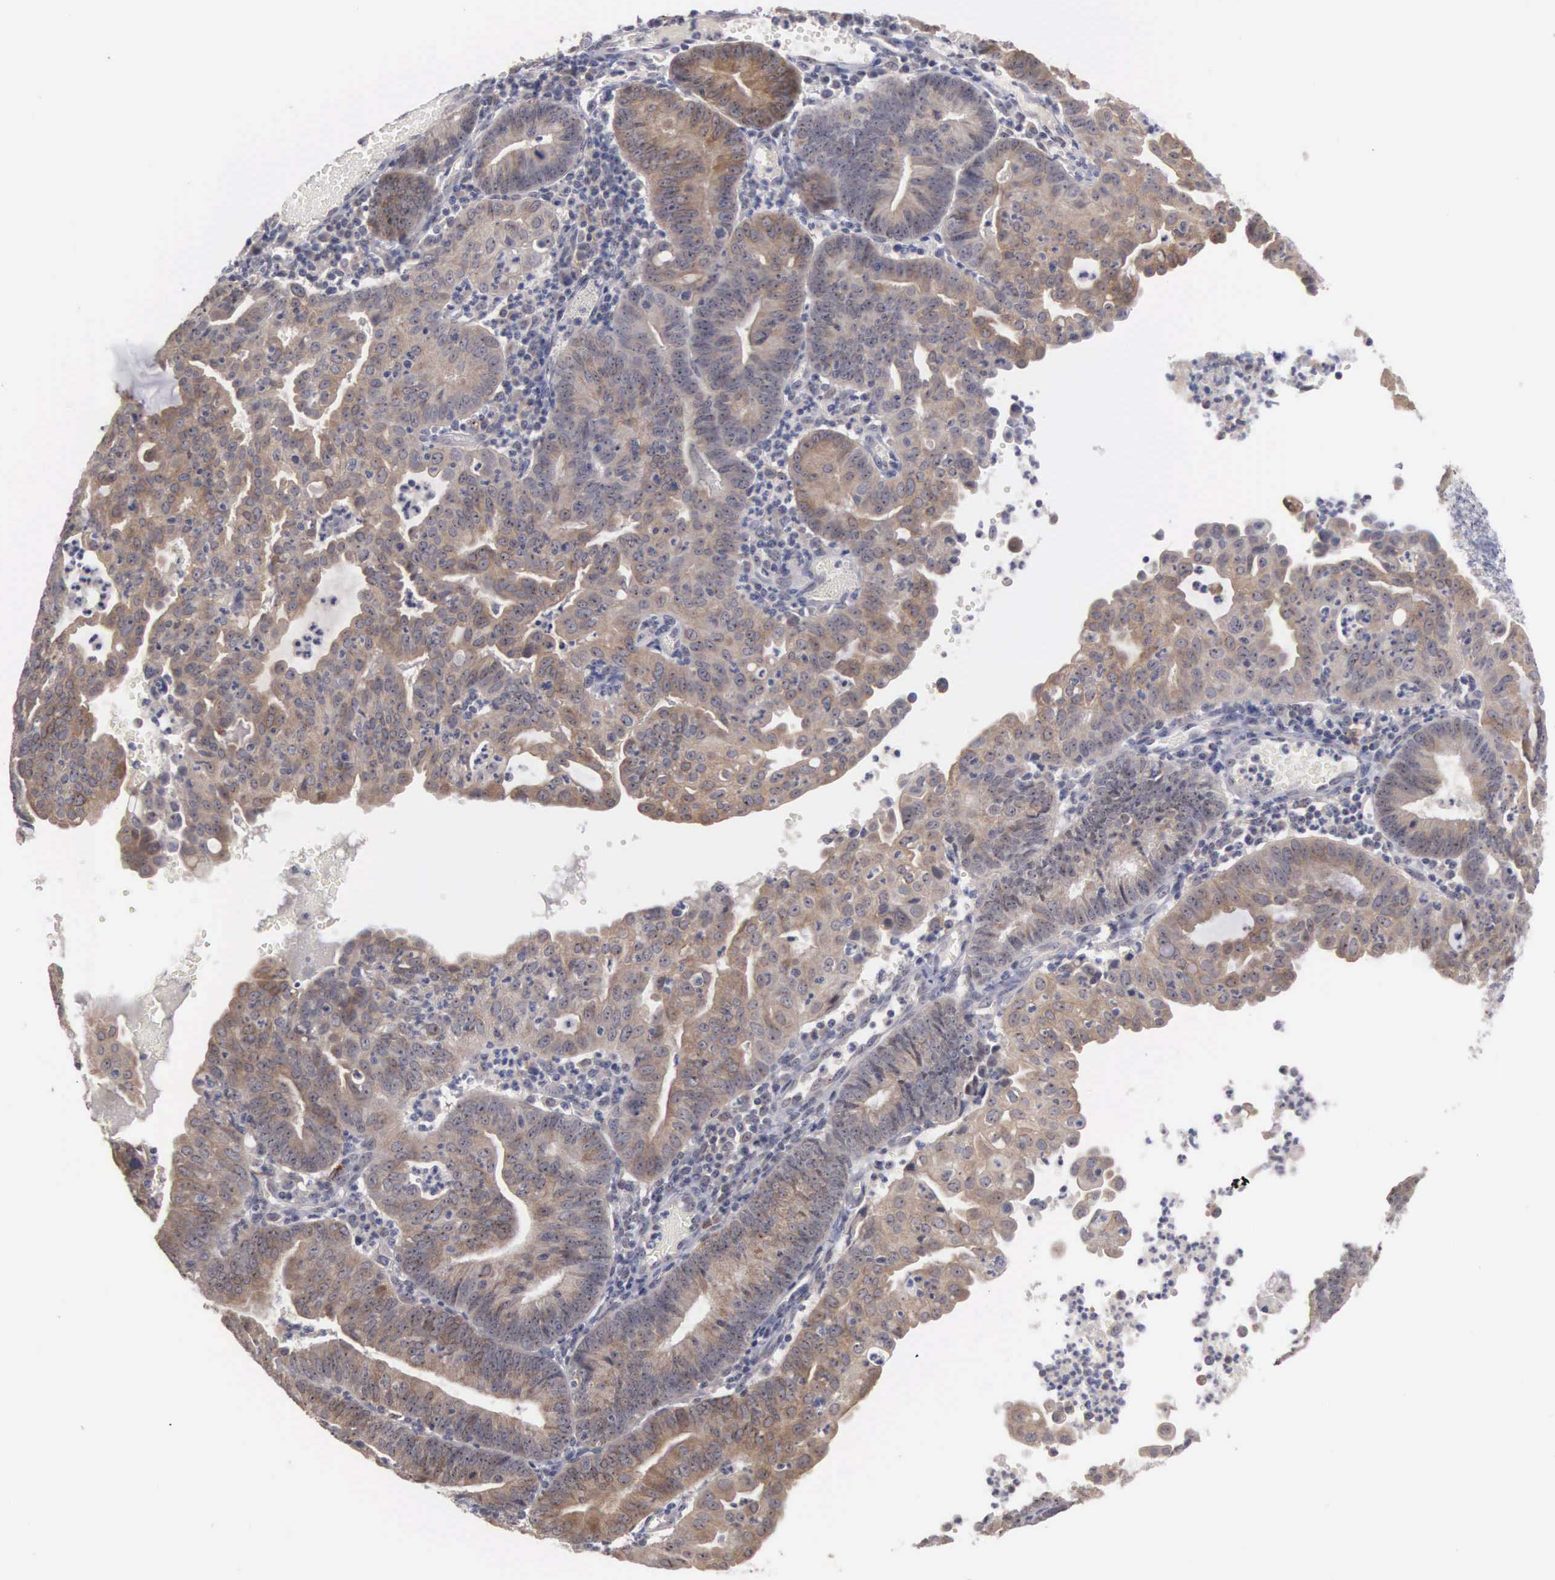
{"staining": {"intensity": "moderate", "quantity": ">75%", "location": "cytoplasmic/membranous"}, "tissue": "endometrial cancer", "cell_type": "Tumor cells", "image_type": "cancer", "snomed": [{"axis": "morphology", "description": "Adenocarcinoma, NOS"}, {"axis": "topography", "description": "Endometrium"}], "caption": "Immunohistochemistry of endometrial cancer (adenocarcinoma) shows medium levels of moderate cytoplasmic/membranous staining in approximately >75% of tumor cells. (Stains: DAB in brown, nuclei in blue, Microscopy: brightfield microscopy at high magnification).", "gene": "AMN", "patient": {"sex": "female", "age": 60}}